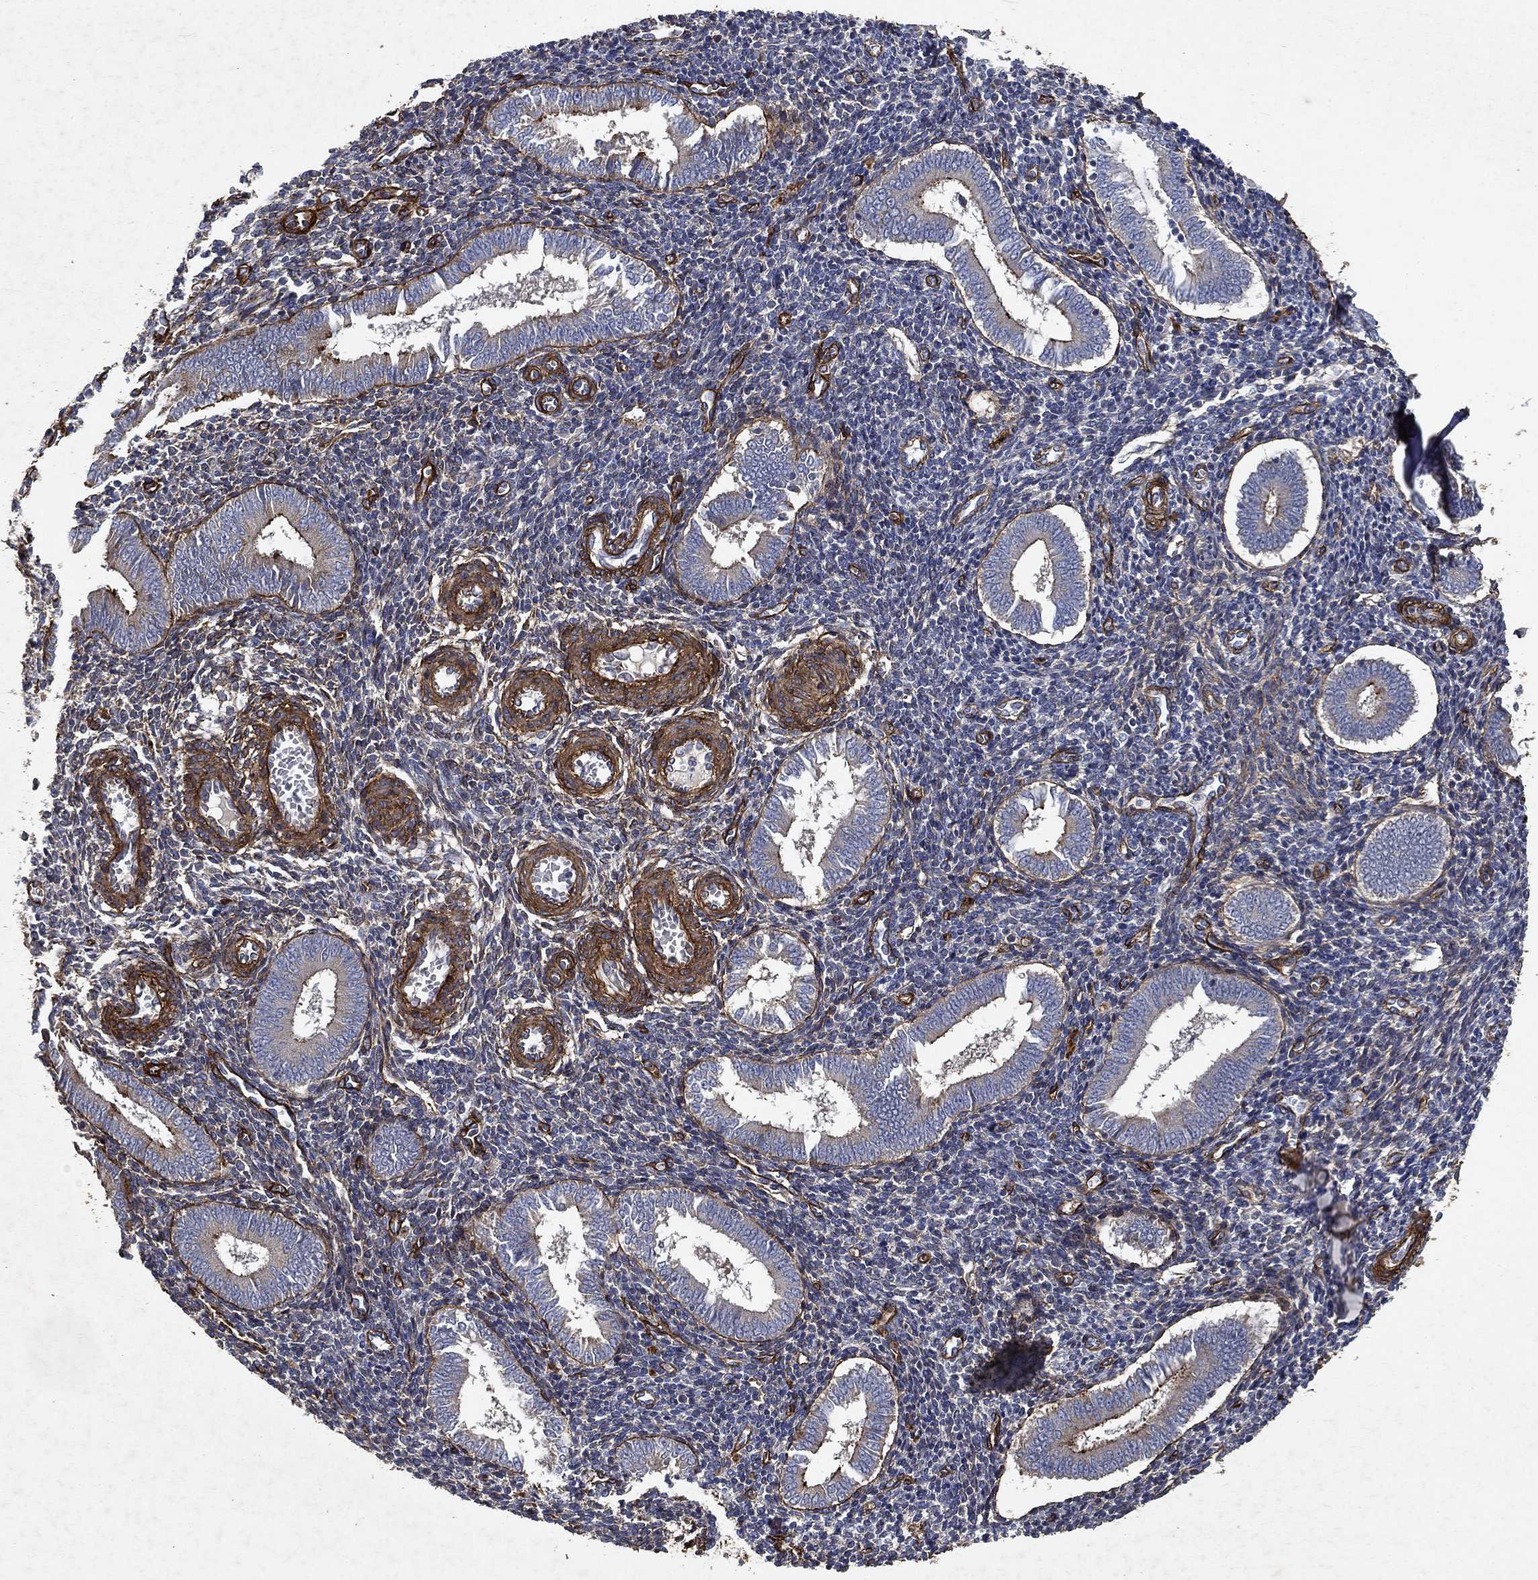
{"staining": {"intensity": "negative", "quantity": "none", "location": "none"}, "tissue": "endometrium", "cell_type": "Cells in endometrial stroma", "image_type": "normal", "snomed": [{"axis": "morphology", "description": "Normal tissue, NOS"}, {"axis": "topography", "description": "Endometrium"}], "caption": "An immunohistochemistry histopathology image of normal endometrium is shown. There is no staining in cells in endometrial stroma of endometrium.", "gene": "COL4A2", "patient": {"sex": "female", "age": 25}}